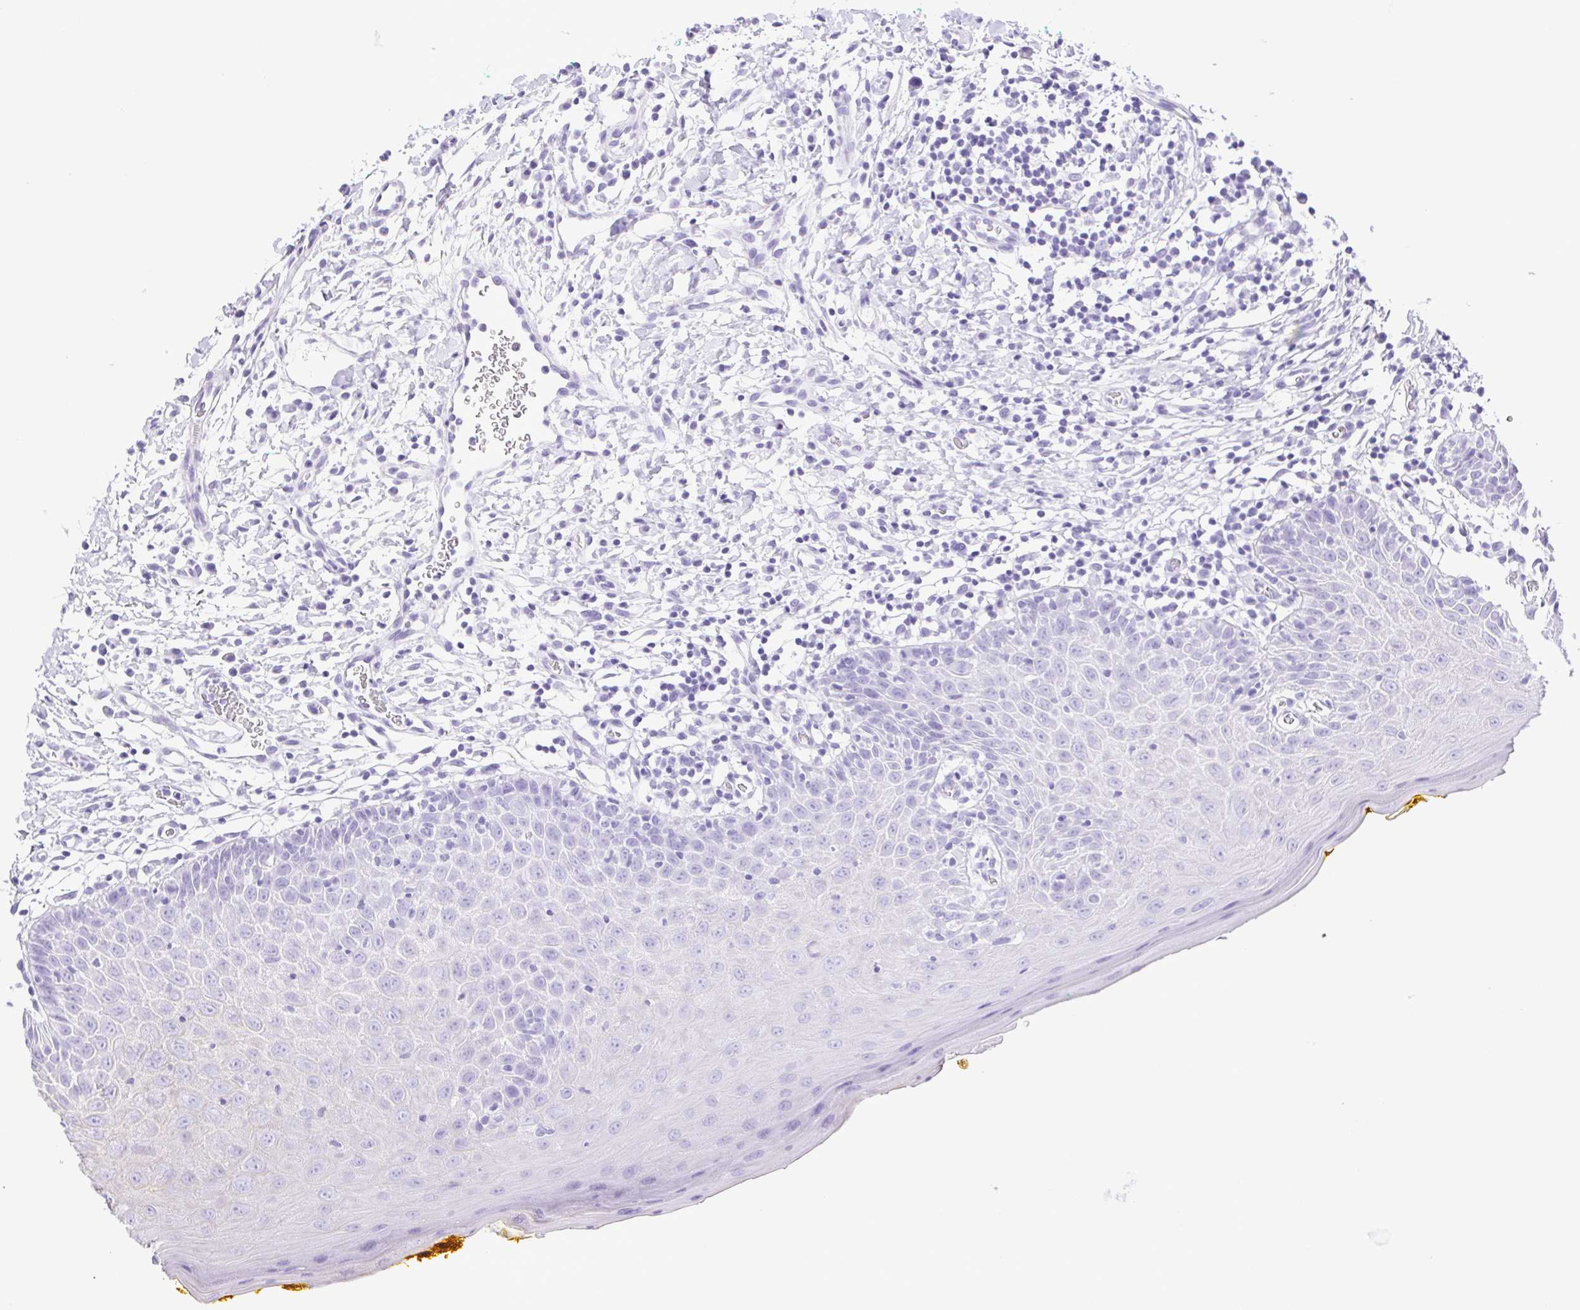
{"staining": {"intensity": "negative", "quantity": "none", "location": "none"}, "tissue": "oral mucosa", "cell_type": "Squamous epithelial cells", "image_type": "normal", "snomed": [{"axis": "morphology", "description": "Normal tissue, NOS"}, {"axis": "topography", "description": "Oral tissue"}, {"axis": "topography", "description": "Tounge, NOS"}], "caption": "Oral mucosa stained for a protein using immunohistochemistry (IHC) reveals no staining squamous epithelial cells.", "gene": "CDSN", "patient": {"sex": "female", "age": 58}}